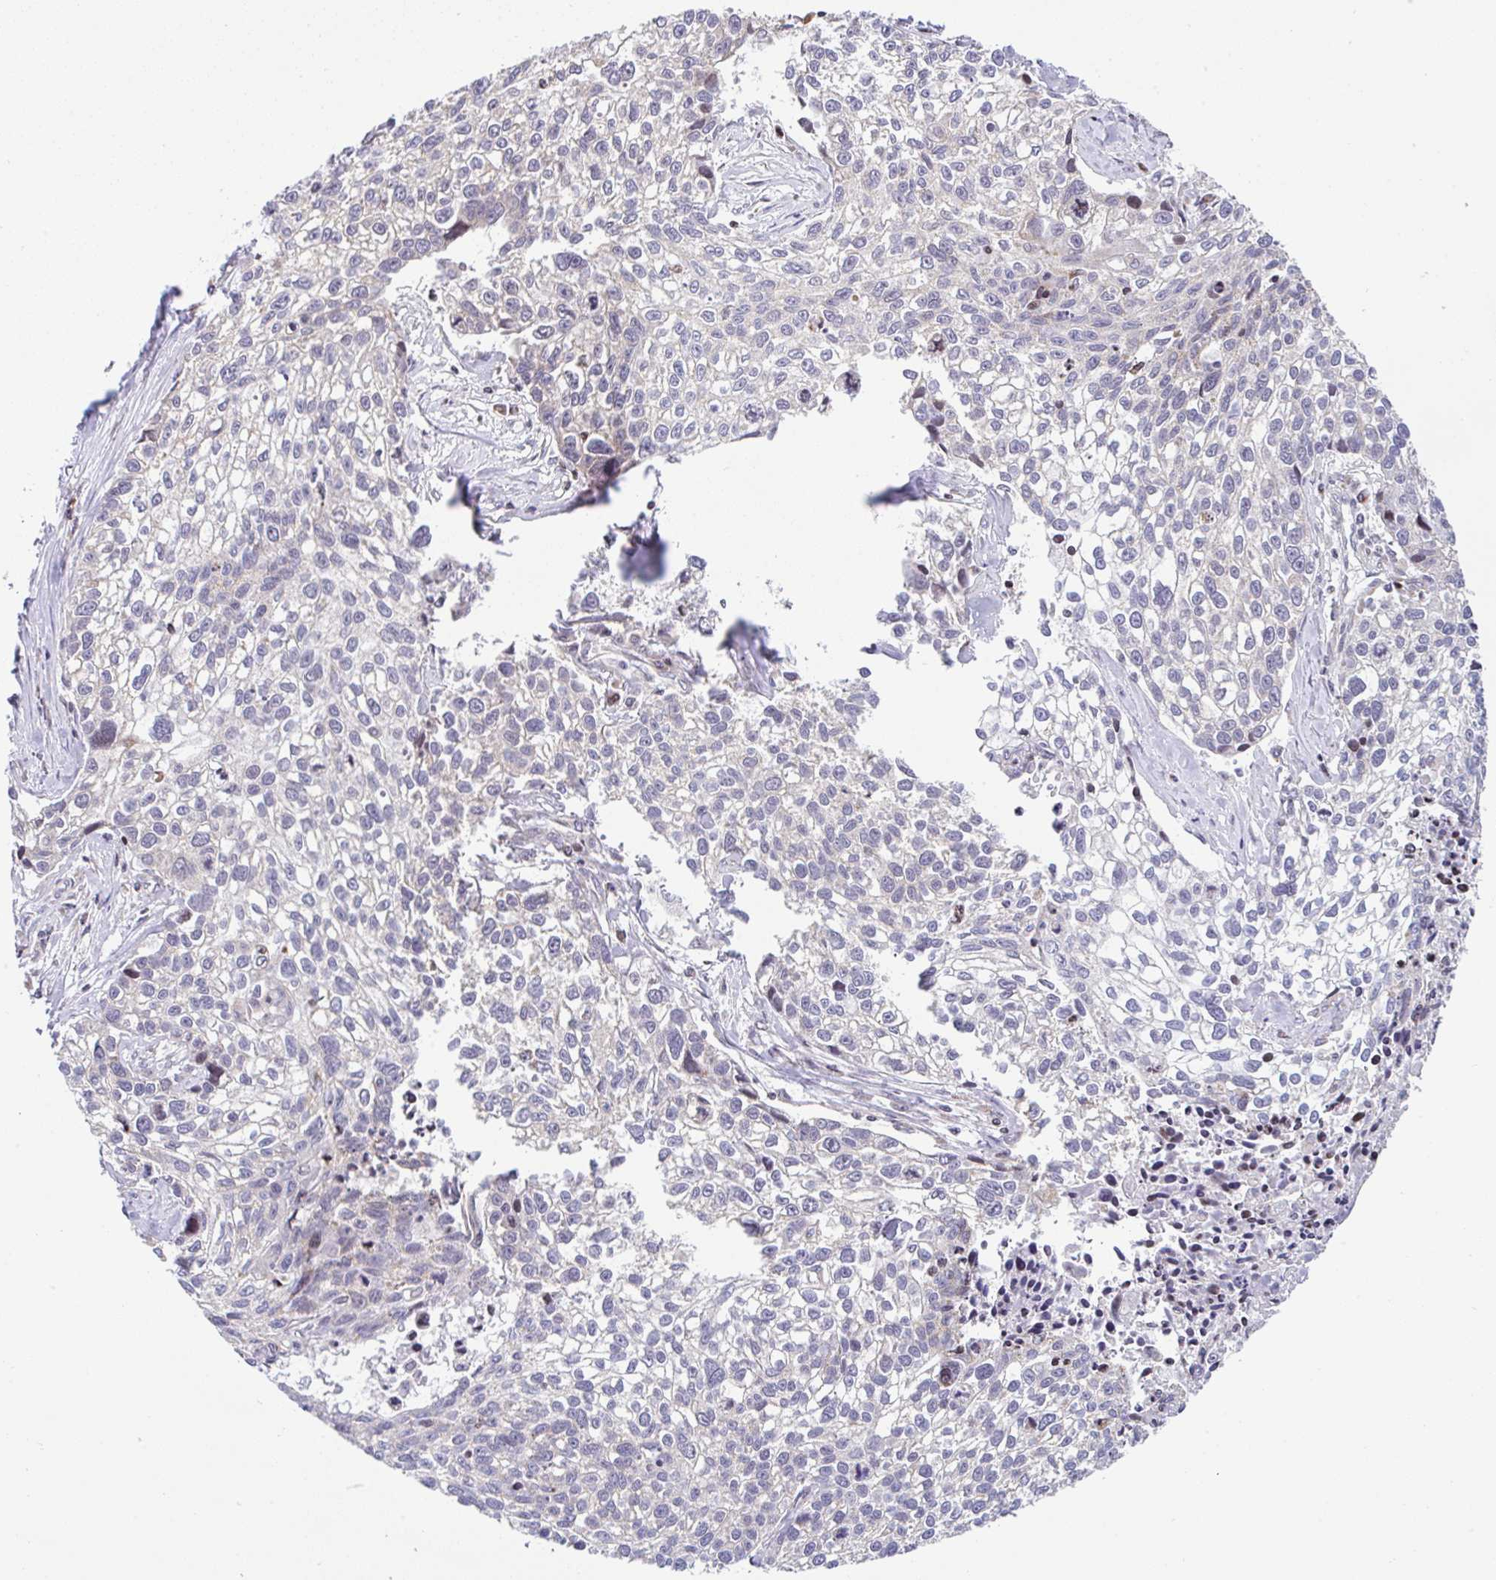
{"staining": {"intensity": "negative", "quantity": "none", "location": "none"}, "tissue": "lung cancer", "cell_type": "Tumor cells", "image_type": "cancer", "snomed": [{"axis": "morphology", "description": "Squamous cell carcinoma, NOS"}, {"axis": "topography", "description": "Lung"}], "caption": "Immunohistochemistry micrograph of neoplastic tissue: squamous cell carcinoma (lung) stained with DAB reveals no significant protein staining in tumor cells.", "gene": "FIGNL1", "patient": {"sex": "male", "age": 74}}